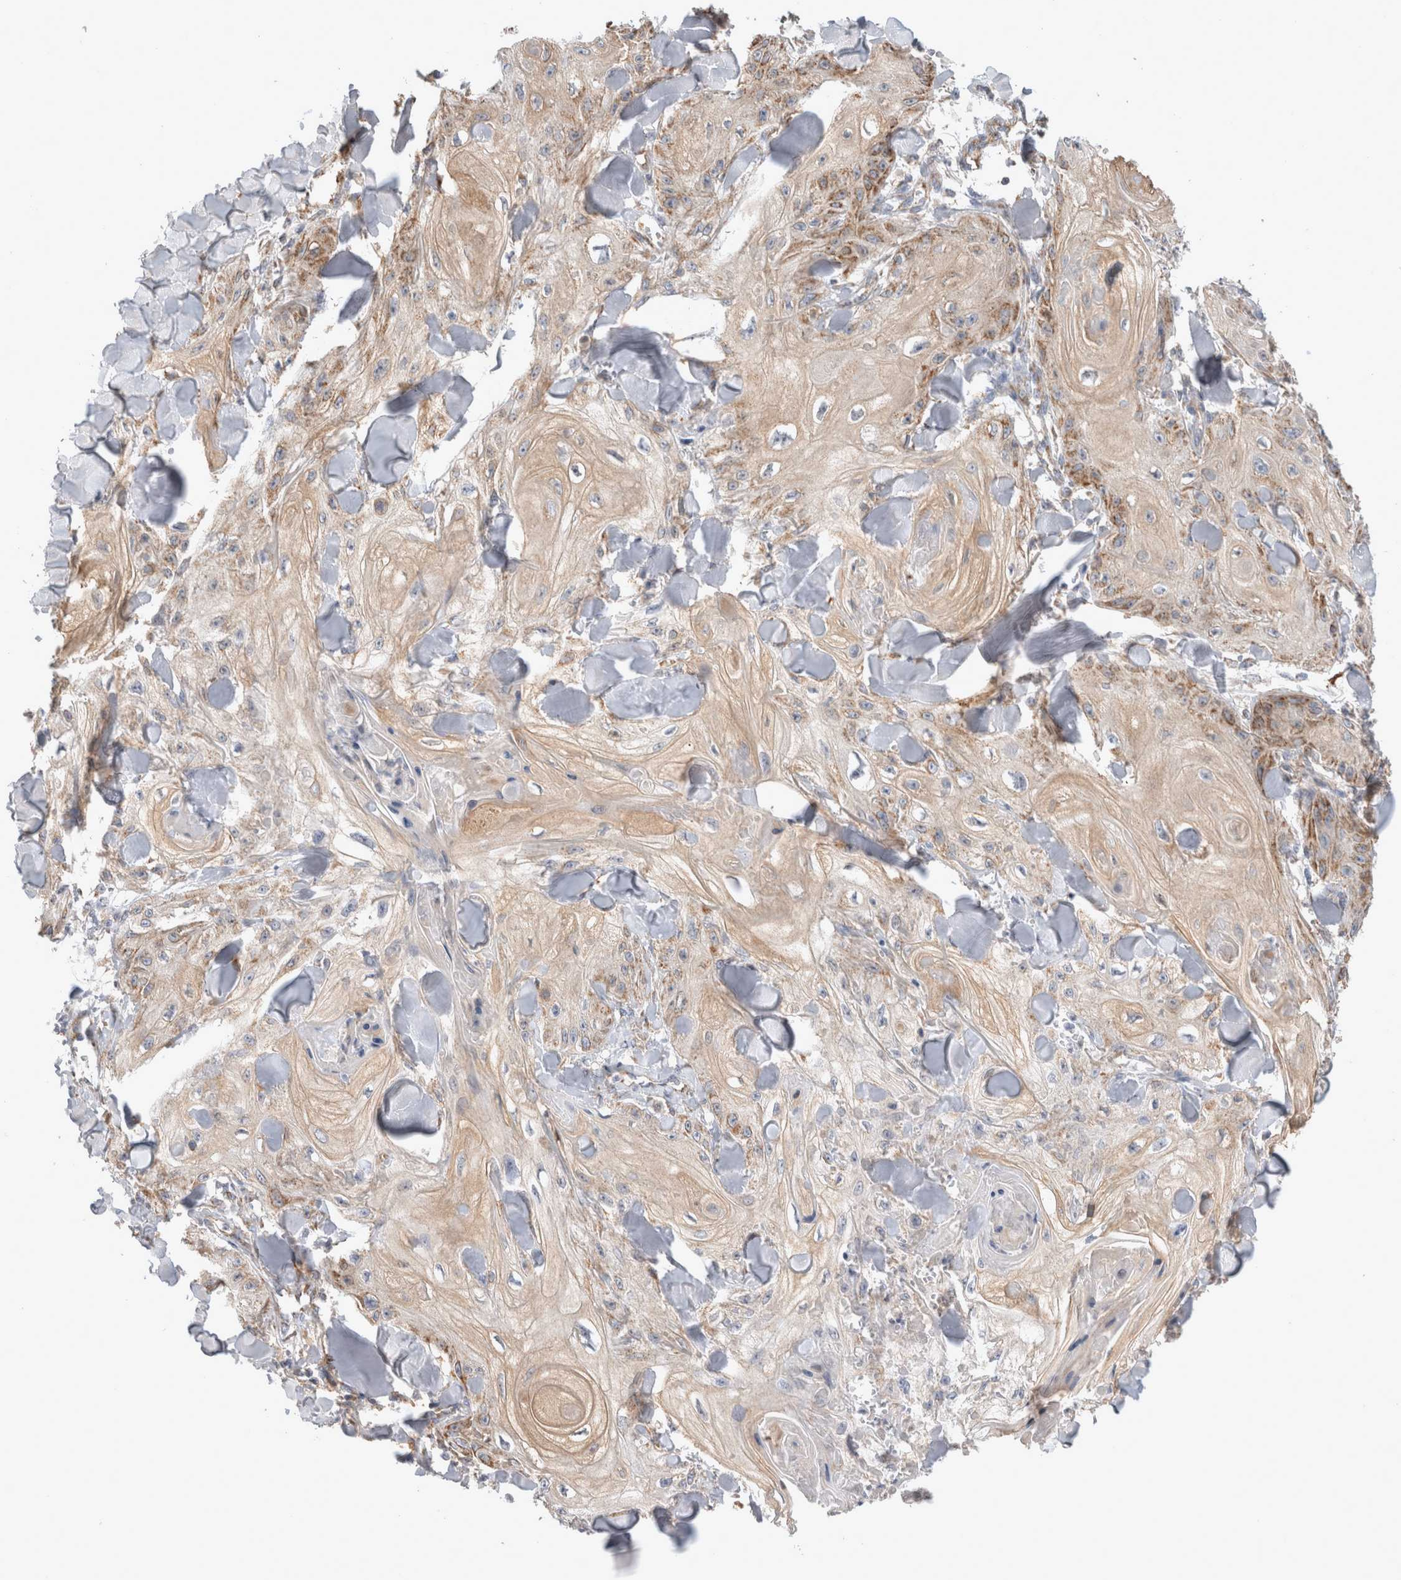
{"staining": {"intensity": "moderate", "quantity": "25%-75%", "location": "cytoplasmic/membranous"}, "tissue": "skin cancer", "cell_type": "Tumor cells", "image_type": "cancer", "snomed": [{"axis": "morphology", "description": "Squamous cell carcinoma, NOS"}, {"axis": "topography", "description": "Skin"}], "caption": "Tumor cells display medium levels of moderate cytoplasmic/membranous positivity in approximately 25%-75% of cells in human skin cancer (squamous cell carcinoma).", "gene": "MRPS28", "patient": {"sex": "male", "age": 74}}